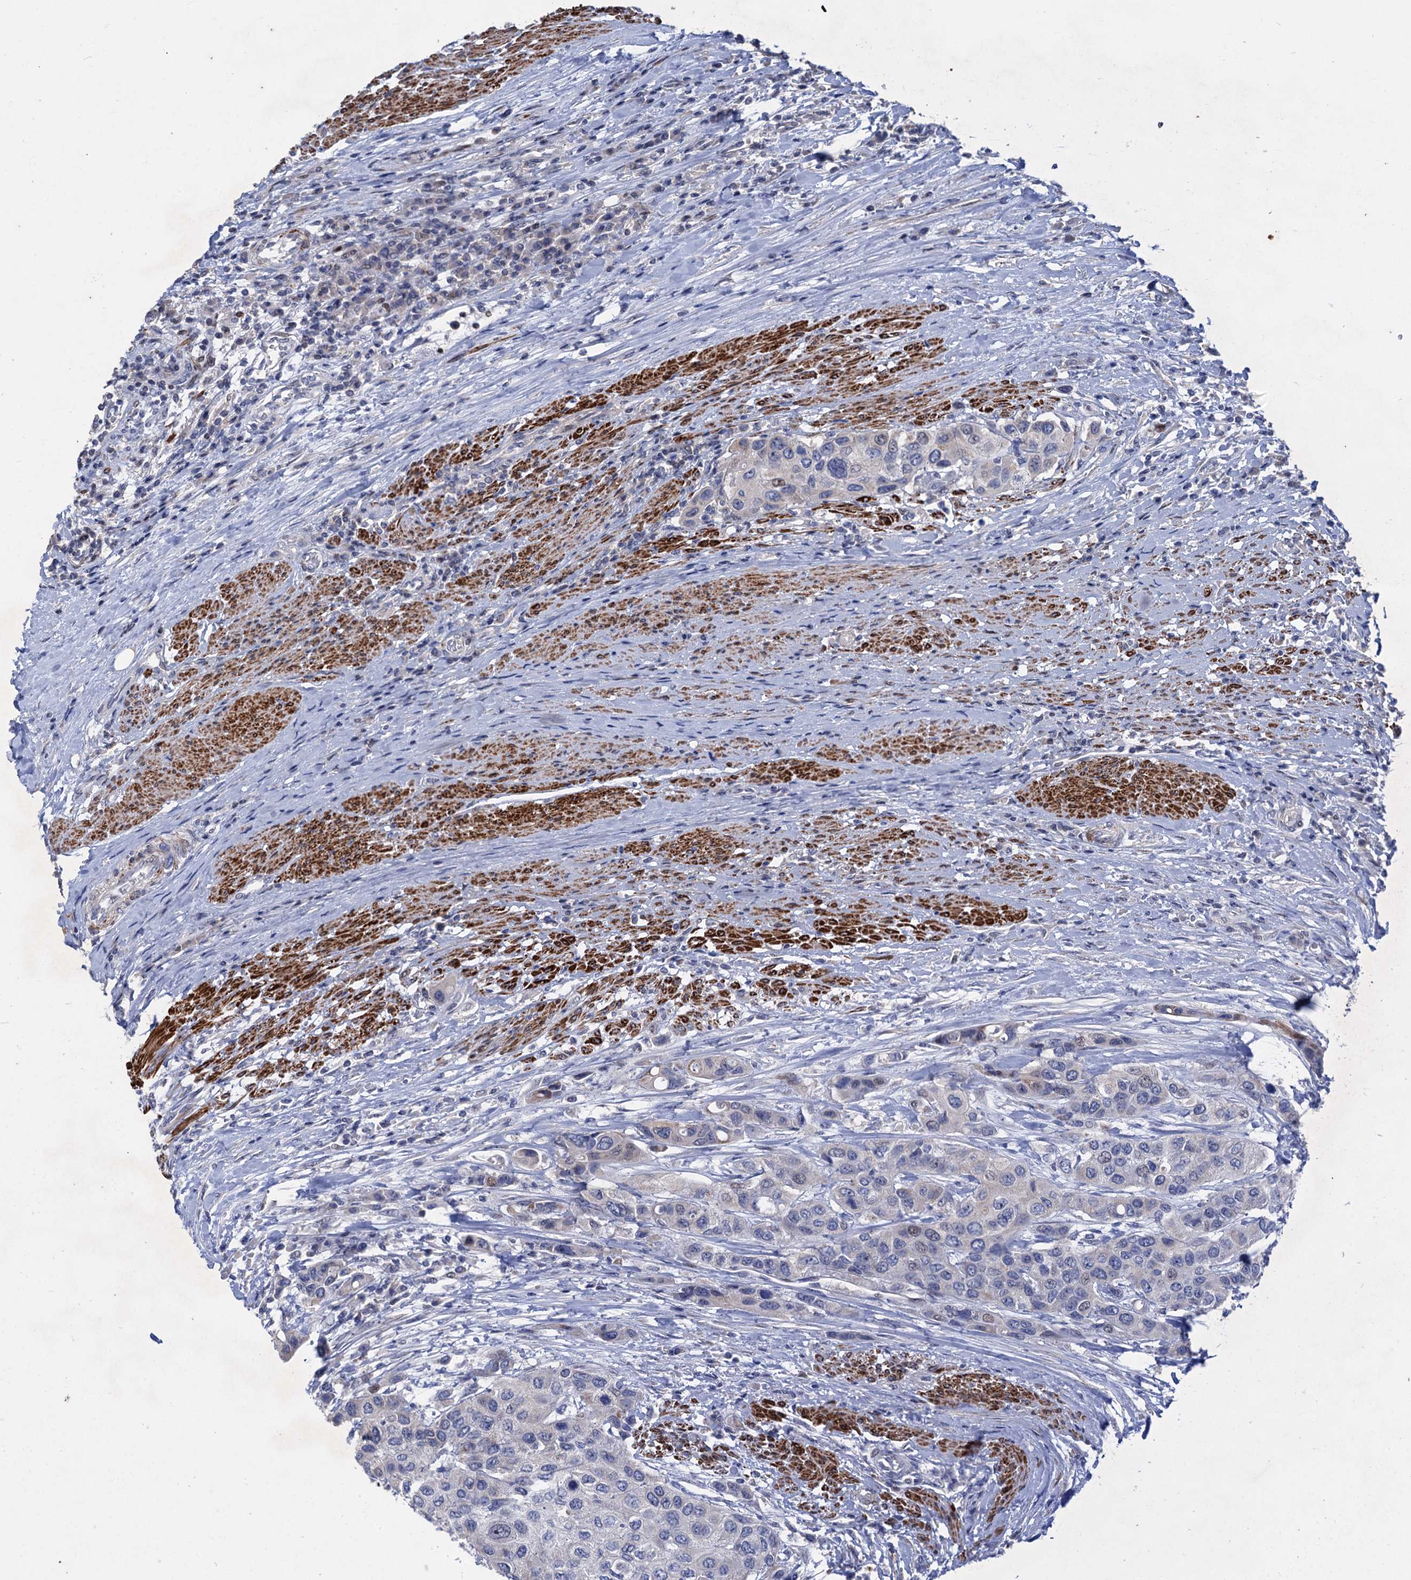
{"staining": {"intensity": "negative", "quantity": "none", "location": "none"}, "tissue": "urothelial cancer", "cell_type": "Tumor cells", "image_type": "cancer", "snomed": [{"axis": "morphology", "description": "Normal tissue, NOS"}, {"axis": "morphology", "description": "Urothelial carcinoma, High grade"}, {"axis": "topography", "description": "Vascular tissue"}, {"axis": "topography", "description": "Urinary bladder"}], "caption": "This histopathology image is of urothelial carcinoma (high-grade) stained with IHC to label a protein in brown with the nuclei are counter-stained blue. There is no expression in tumor cells. The staining was performed using DAB (3,3'-diaminobenzidine) to visualize the protein expression in brown, while the nuclei were stained in blue with hematoxylin (Magnification: 20x).", "gene": "ESYT3", "patient": {"sex": "female", "age": 56}}